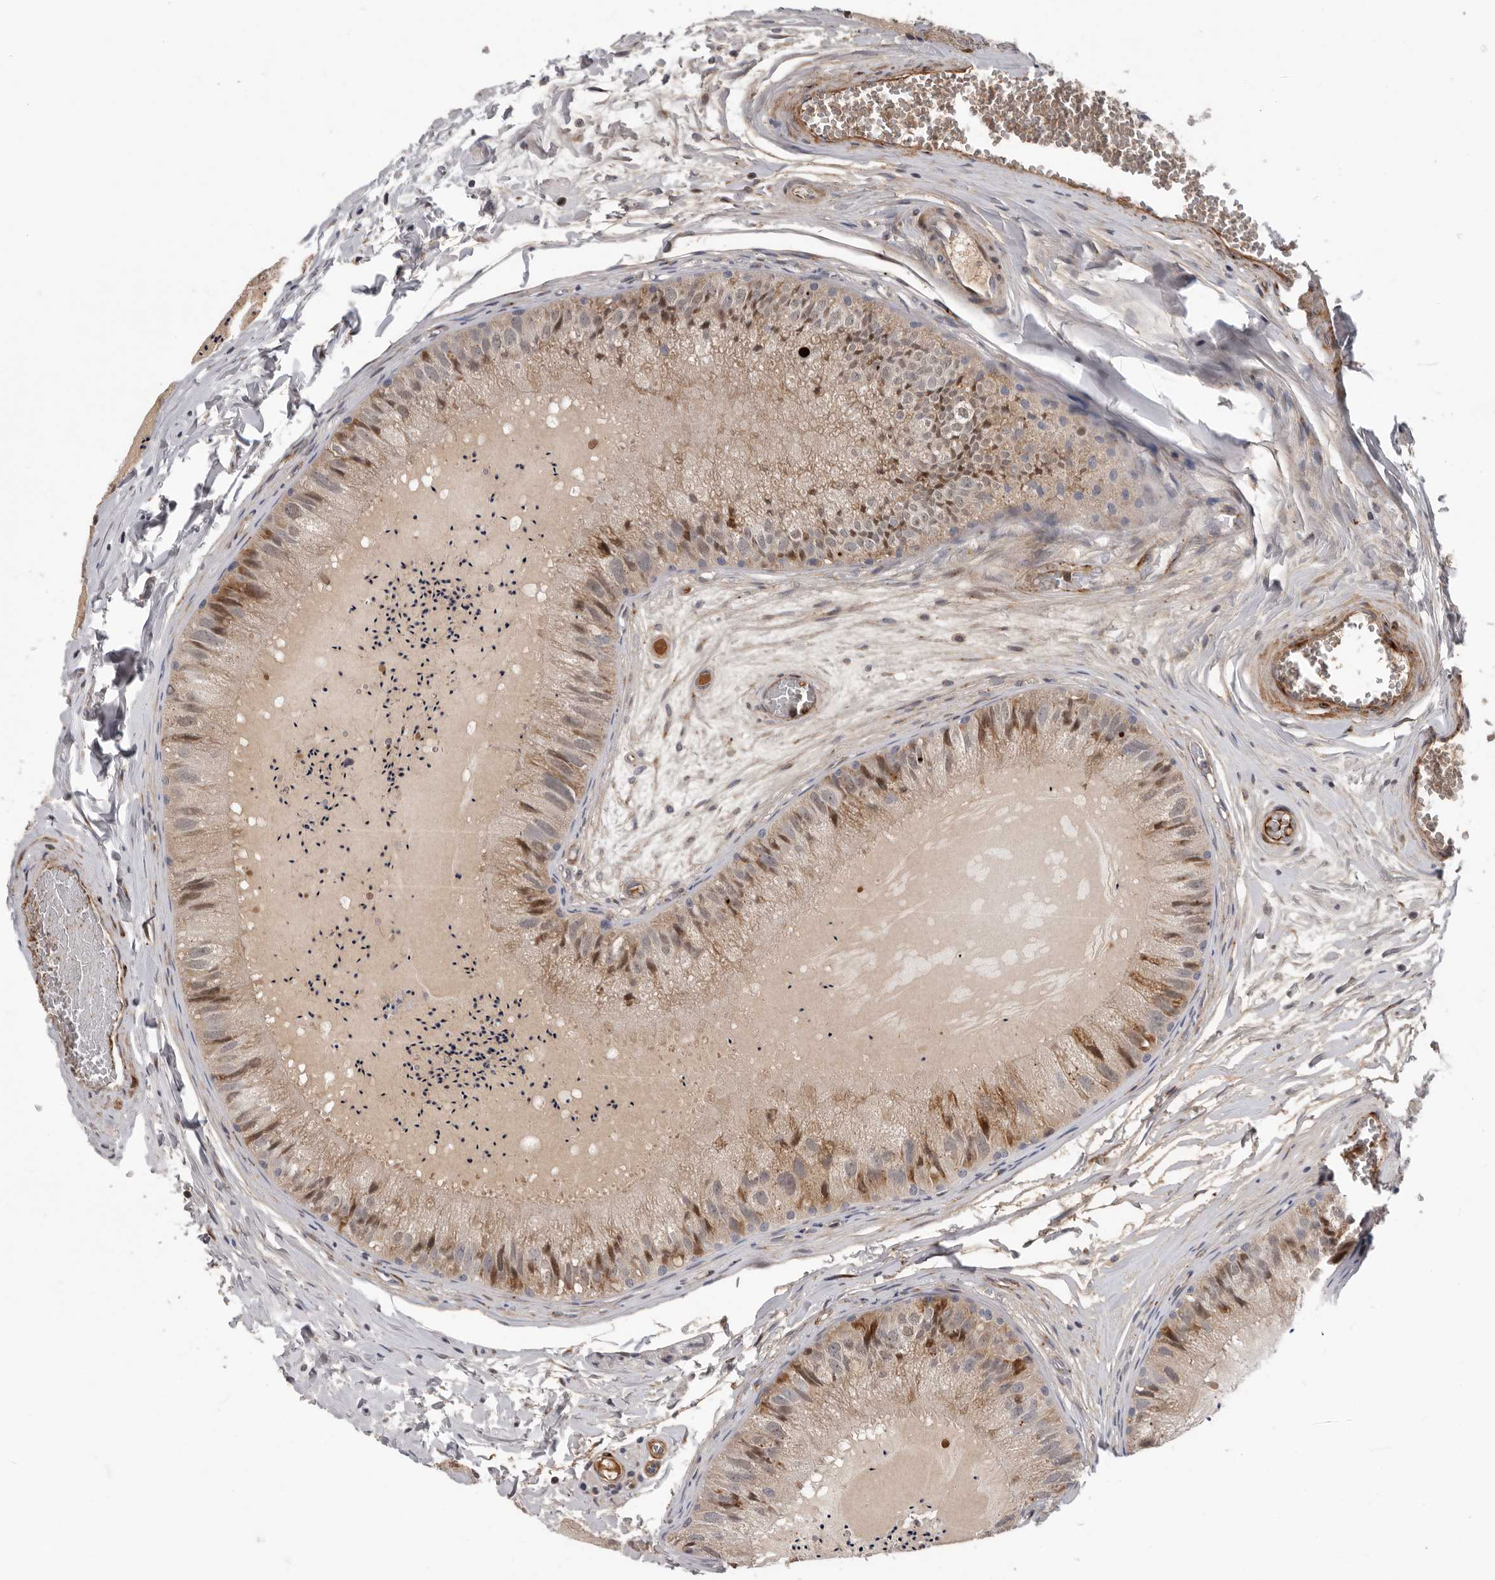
{"staining": {"intensity": "moderate", "quantity": "25%-75%", "location": "cytoplasmic/membranous"}, "tissue": "epididymis", "cell_type": "Glandular cells", "image_type": "normal", "snomed": [{"axis": "morphology", "description": "Normal tissue, NOS"}, {"axis": "topography", "description": "Epididymis"}], "caption": "Protein staining displays moderate cytoplasmic/membranous expression in about 25%-75% of glandular cells in unremarkable epididymis. (Stains: DAB in brown, nuclei in blue, Microscopy: brightfield microscopy at high magnification).", "gene": "ATXN3L", "patient": {"sex": "male", "age": 31}}